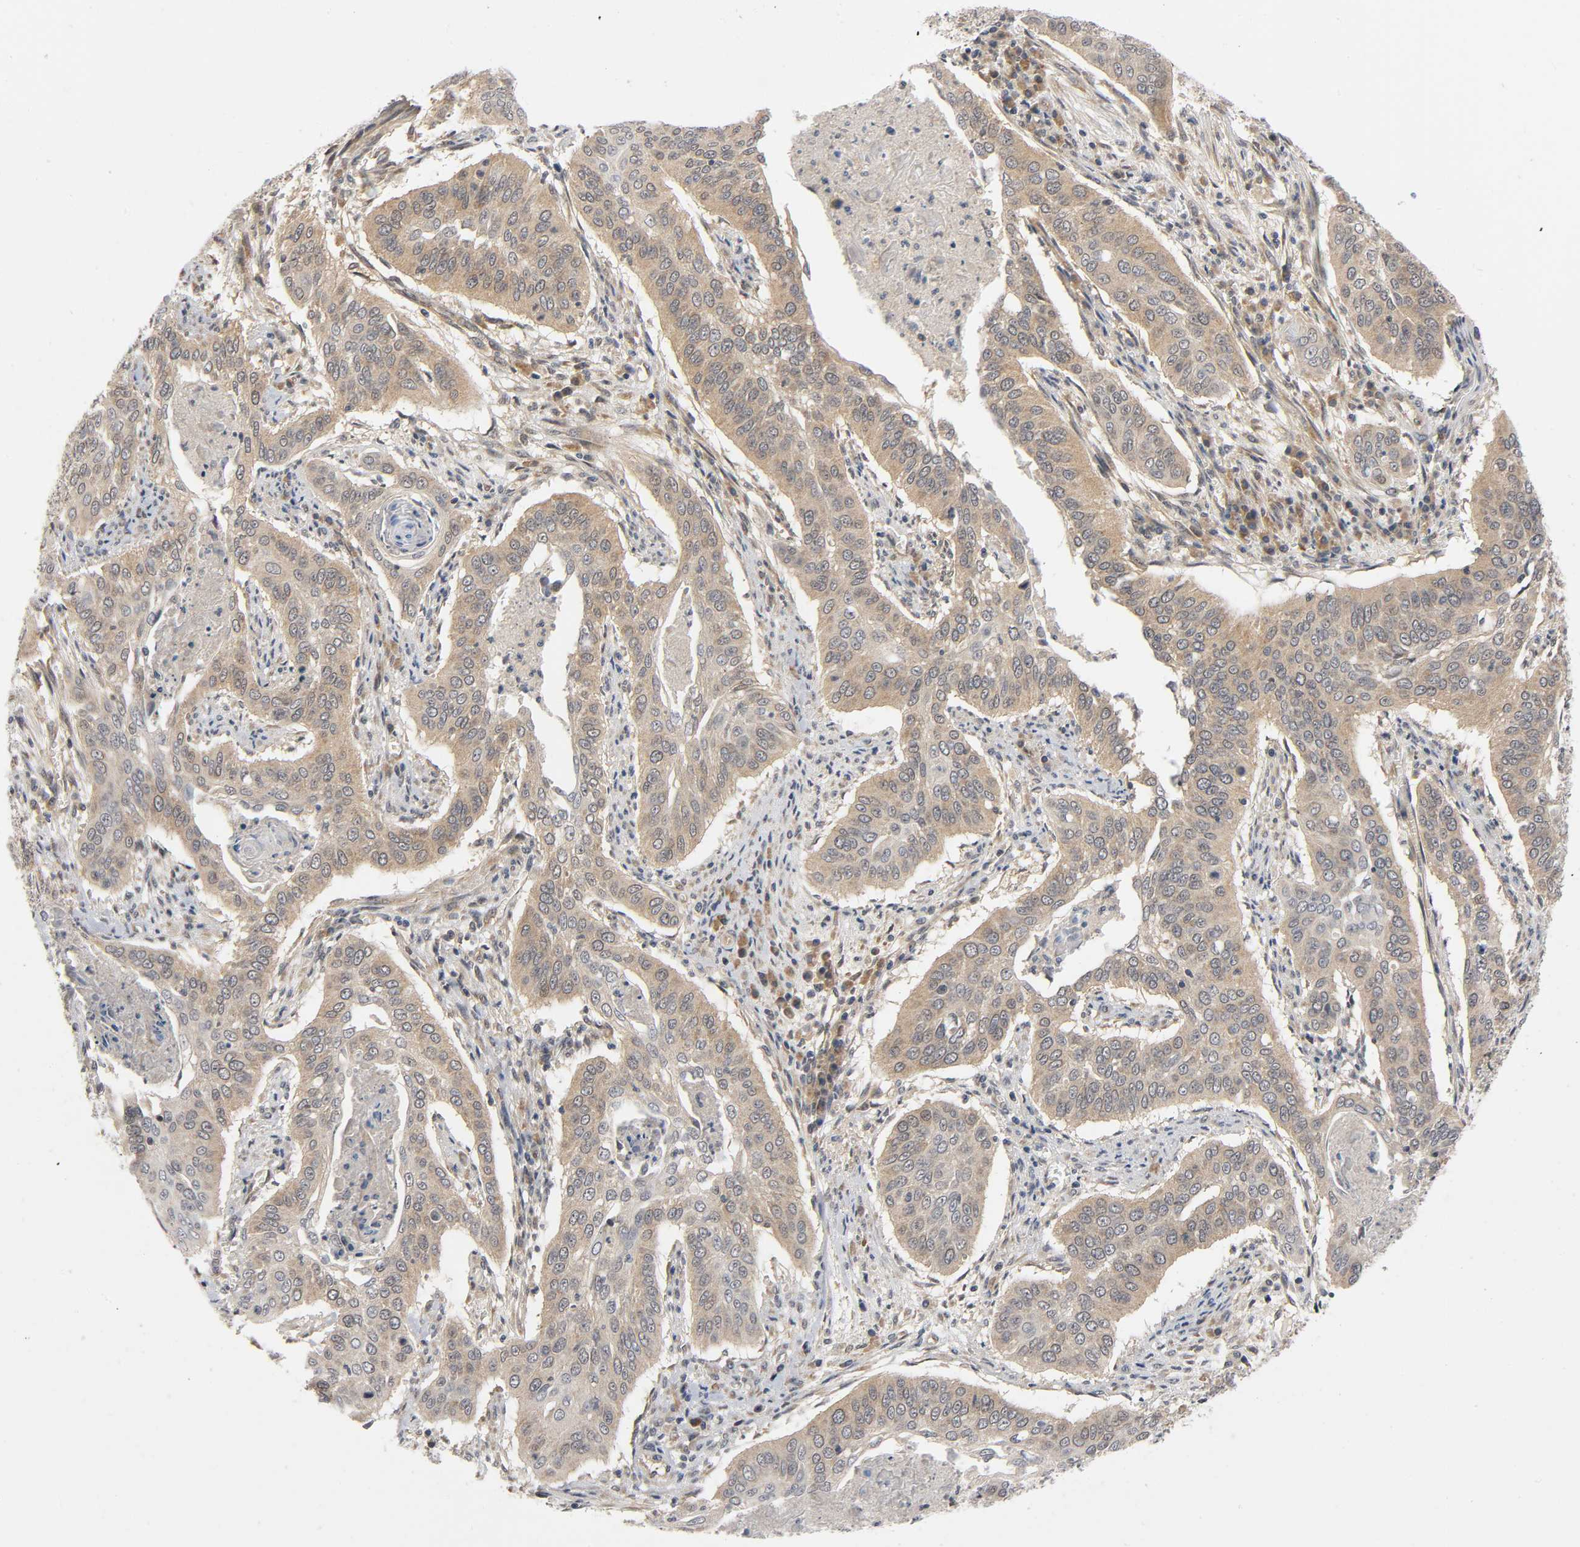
{"staining": {"intensity": "moderate", "quantity": ">75%", "location": "cytoplasmic/membranous"}, "tissue": "cervical cancer", "cell_type": "Tumor cells", "image_type": "cancer", "snomed": [{"axis": "morphology", "description": "Squamous cell carcinoma, NOS"}, {"axis": "topography", "description": "Cervix"}], "caption": "A brown stain shows moderate cytoplasmic/membranous expression of a protein in cervical squamous cell carcinoma tumor cells. (Stains: DAB in brown, nuclei in blue, Microscopy: brightfield microscopy at high magnification).", "gene": "MAPK8", "patient": {"sex": "female", "age": 39}}